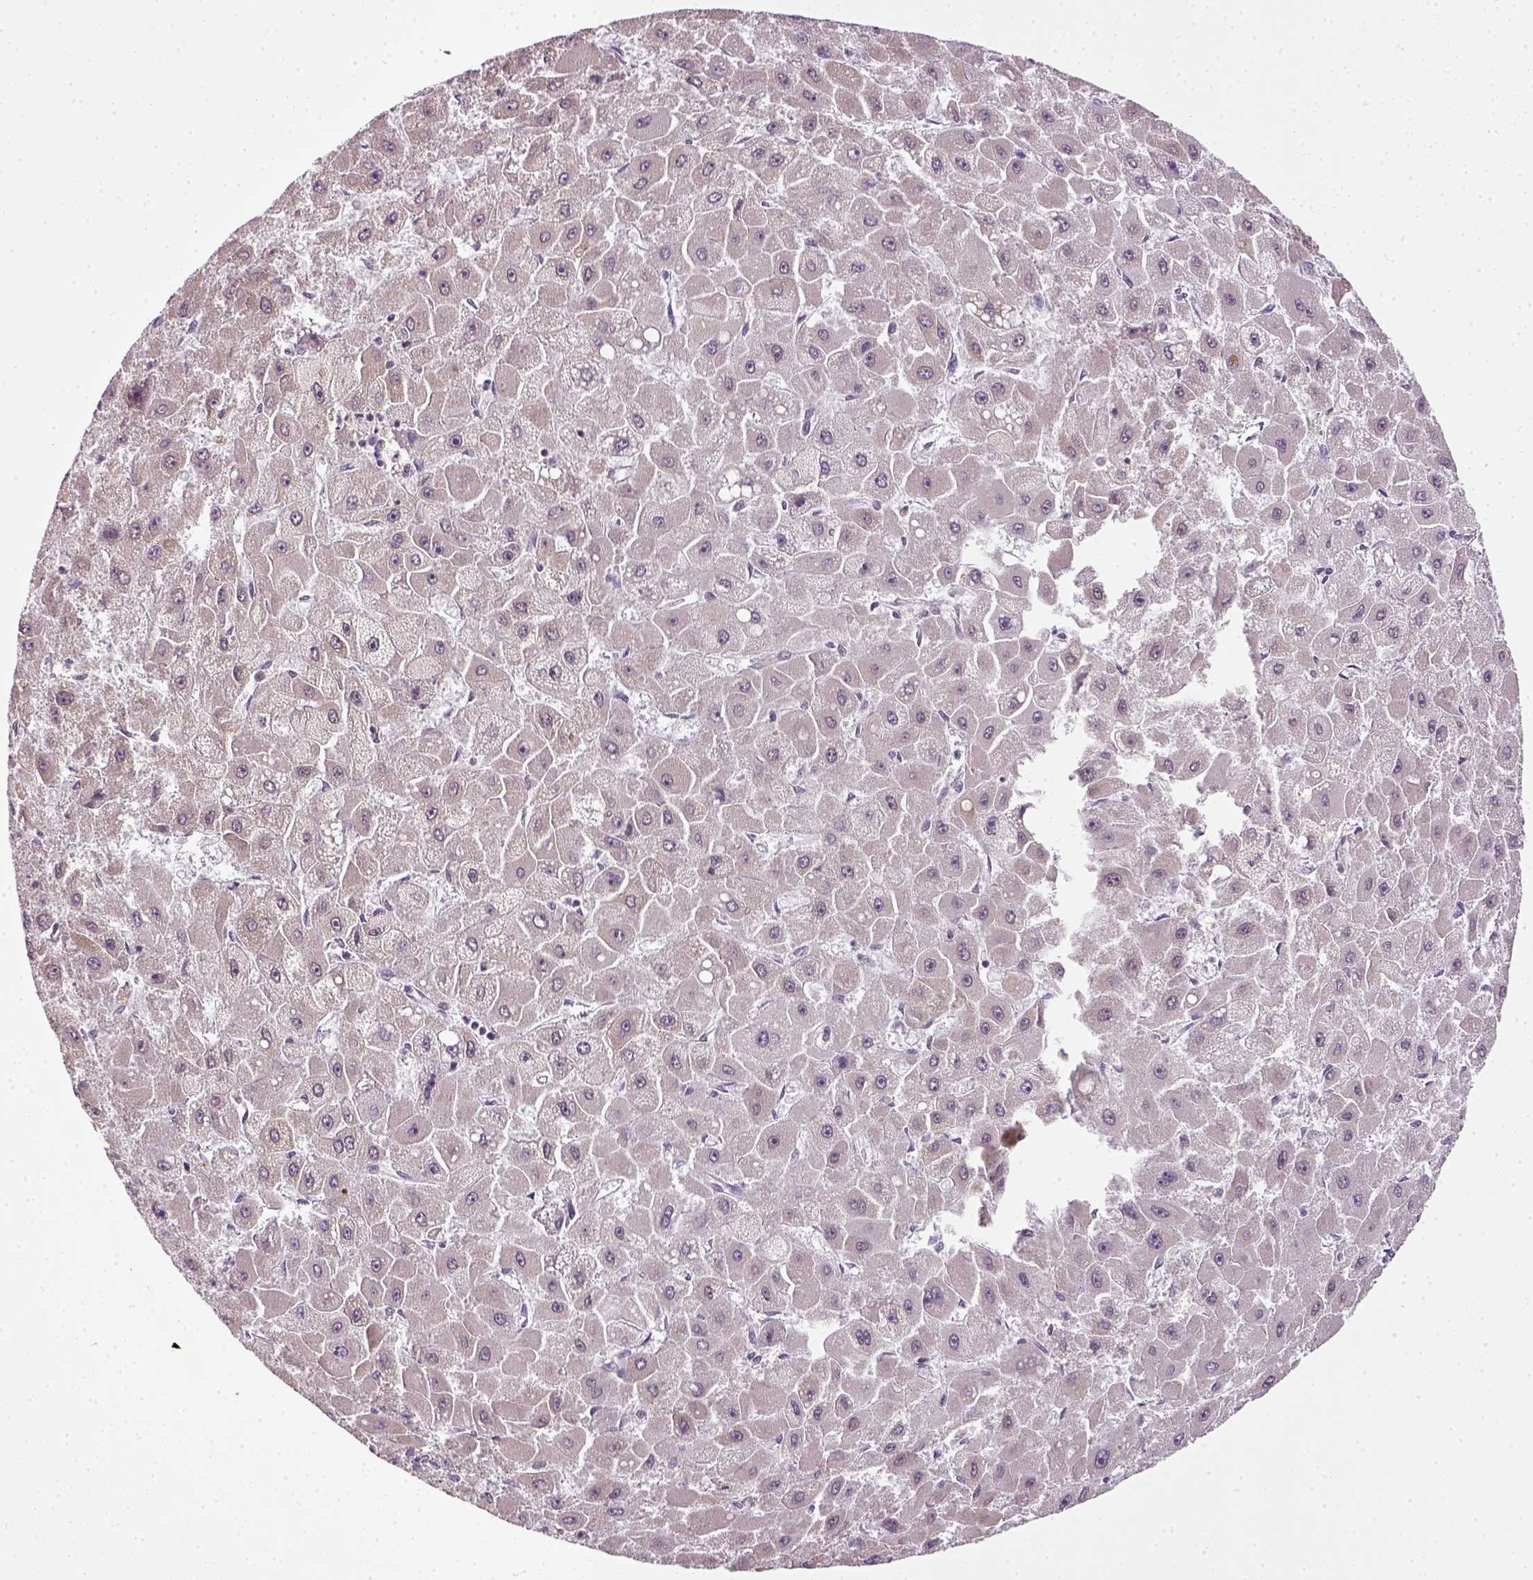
{"staining": {"intensity": "negative", "quantity": "none", "location": "none"}, "tissue": "liver cancer", "cell_type": "Tumor cells", "image_type": "cancer", "snomed": [{"axis": "morphology", "description": "Carcinoma, Hepatocellular, NOS"}, {"axis": "topography", "description": "Liver"}], "caption": "IHC histopathology image of neoplastic tissue: human liver cancer stained with DAB (3,3'-diaminobenzidine) shows no significant protein expression in tumor cells.", "gene": "TPRG1", "patient": {"sex": "female", "age": 25}}